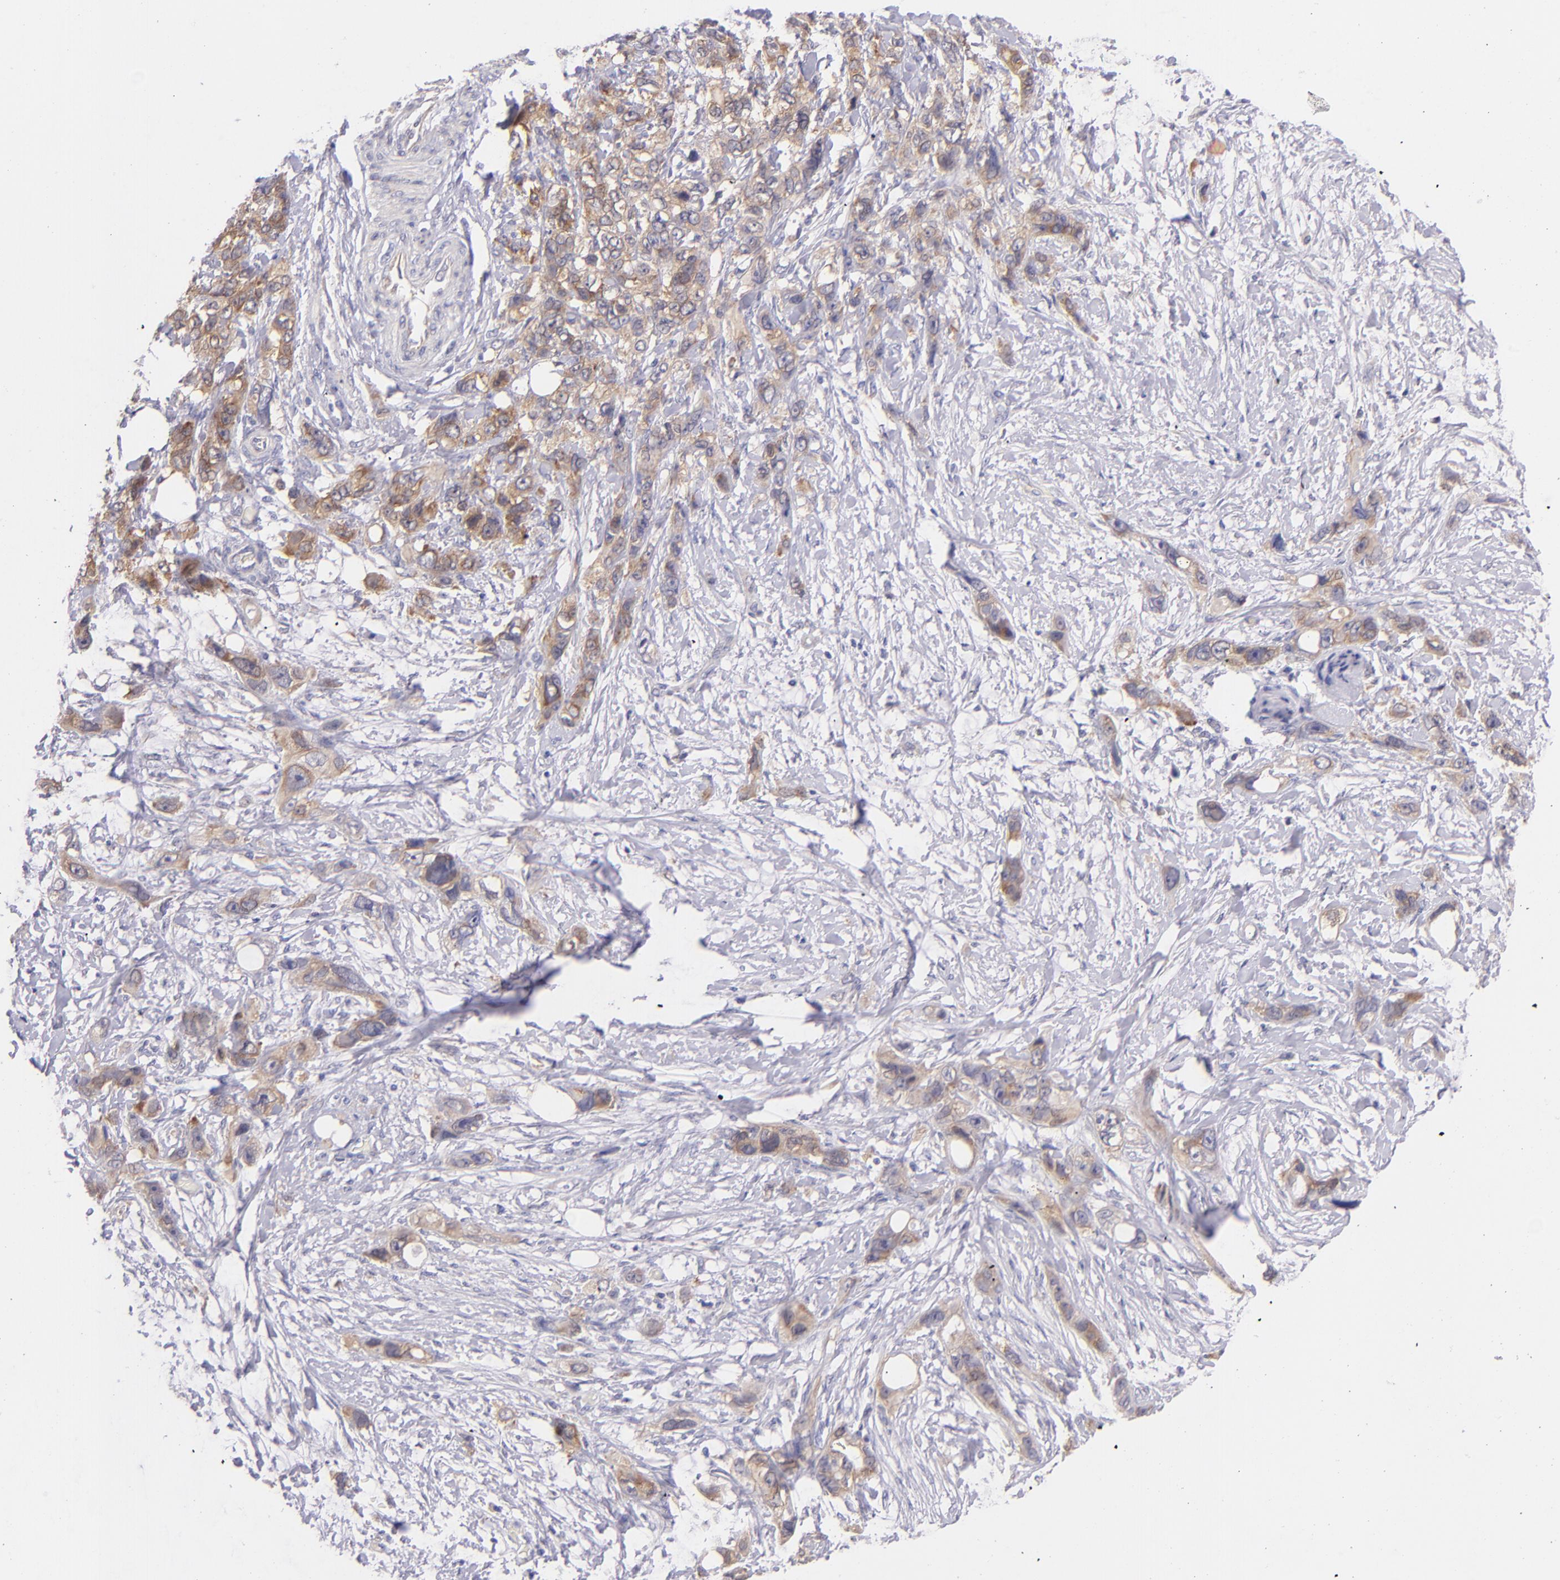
{"staining": {"intensity": "moderate", "quantity": ">75%", "location": "cytoplasmic/membranous"}, "tissue": "stomach cancer", "cell_type": "Tumor cells", "image_type": "cancer", "snomed": [{"axis": "morphology", "description": "Adenocarcinoma, NOS"}, {"axis": "topography", "description": "Stomach, upper"}], "caption": "Stomach cancer tissue displays moderate cytoplasmic/membranous positivity in about >75% of tumor cells, visualized by immunohistochemistry.", "gene": "SH2D4A", "patient": {"sex": "male", "age": 47}}